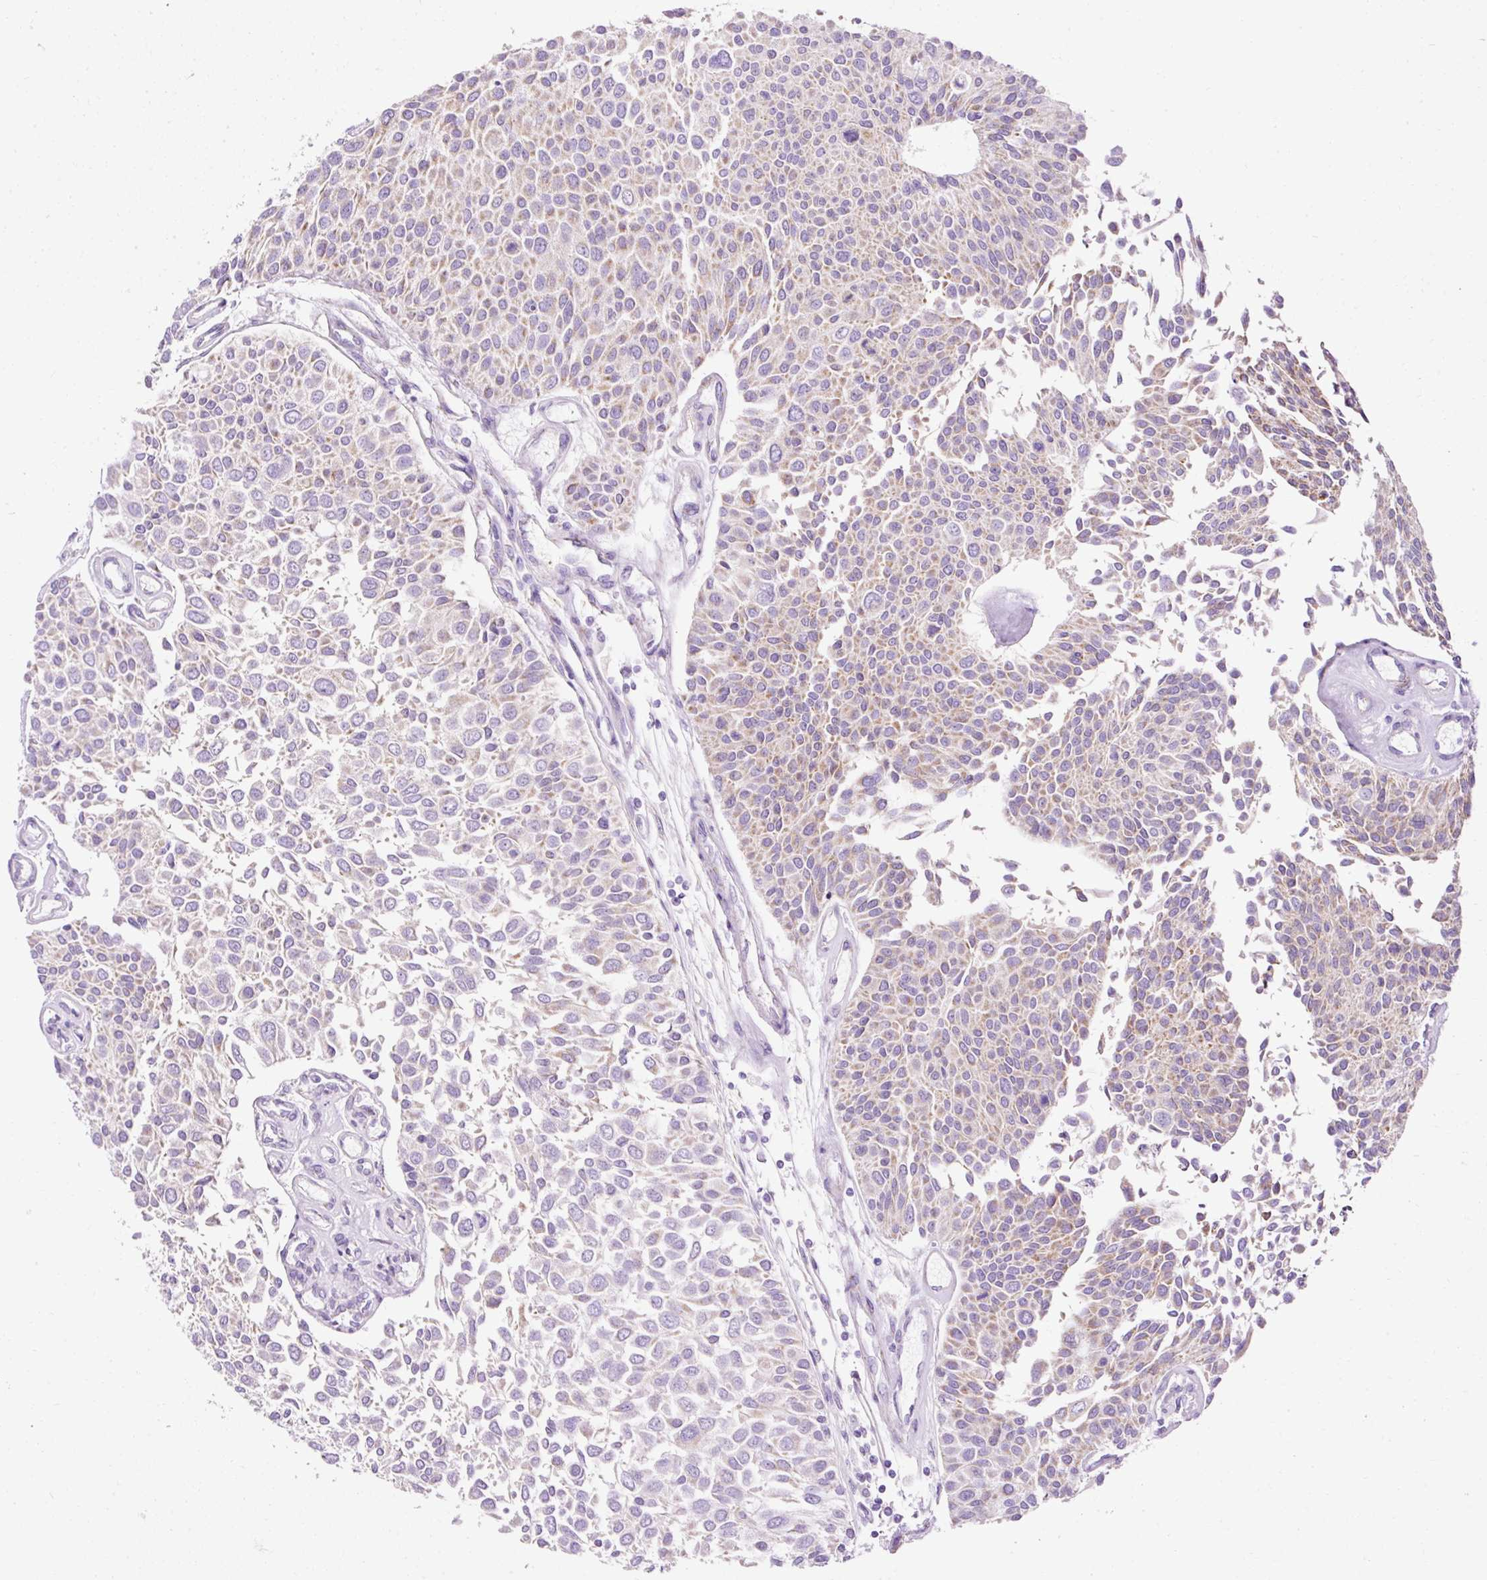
{"staining": {"intensity": "weak", "quantity": "25%-75%", "location": "cytoplasmic/membranous"}, "tissue": "urothelial cancer", "cell_type": "Tumor cells", "image_type": "cancer", "snomed": [{"axis": "morphology", "description": "Urothelial carcinoma, NOS"}, {"axis": "topography", "description": "Urinary bladder"}], "caption": "Tumor cells demonstrate low levels of weak cytoplasmic/membranous staining in about 25%-75% of cells in transitional cell carcinoma.", "gene": "PLPP2", "patient": {"sex": "male", "age": 55}}